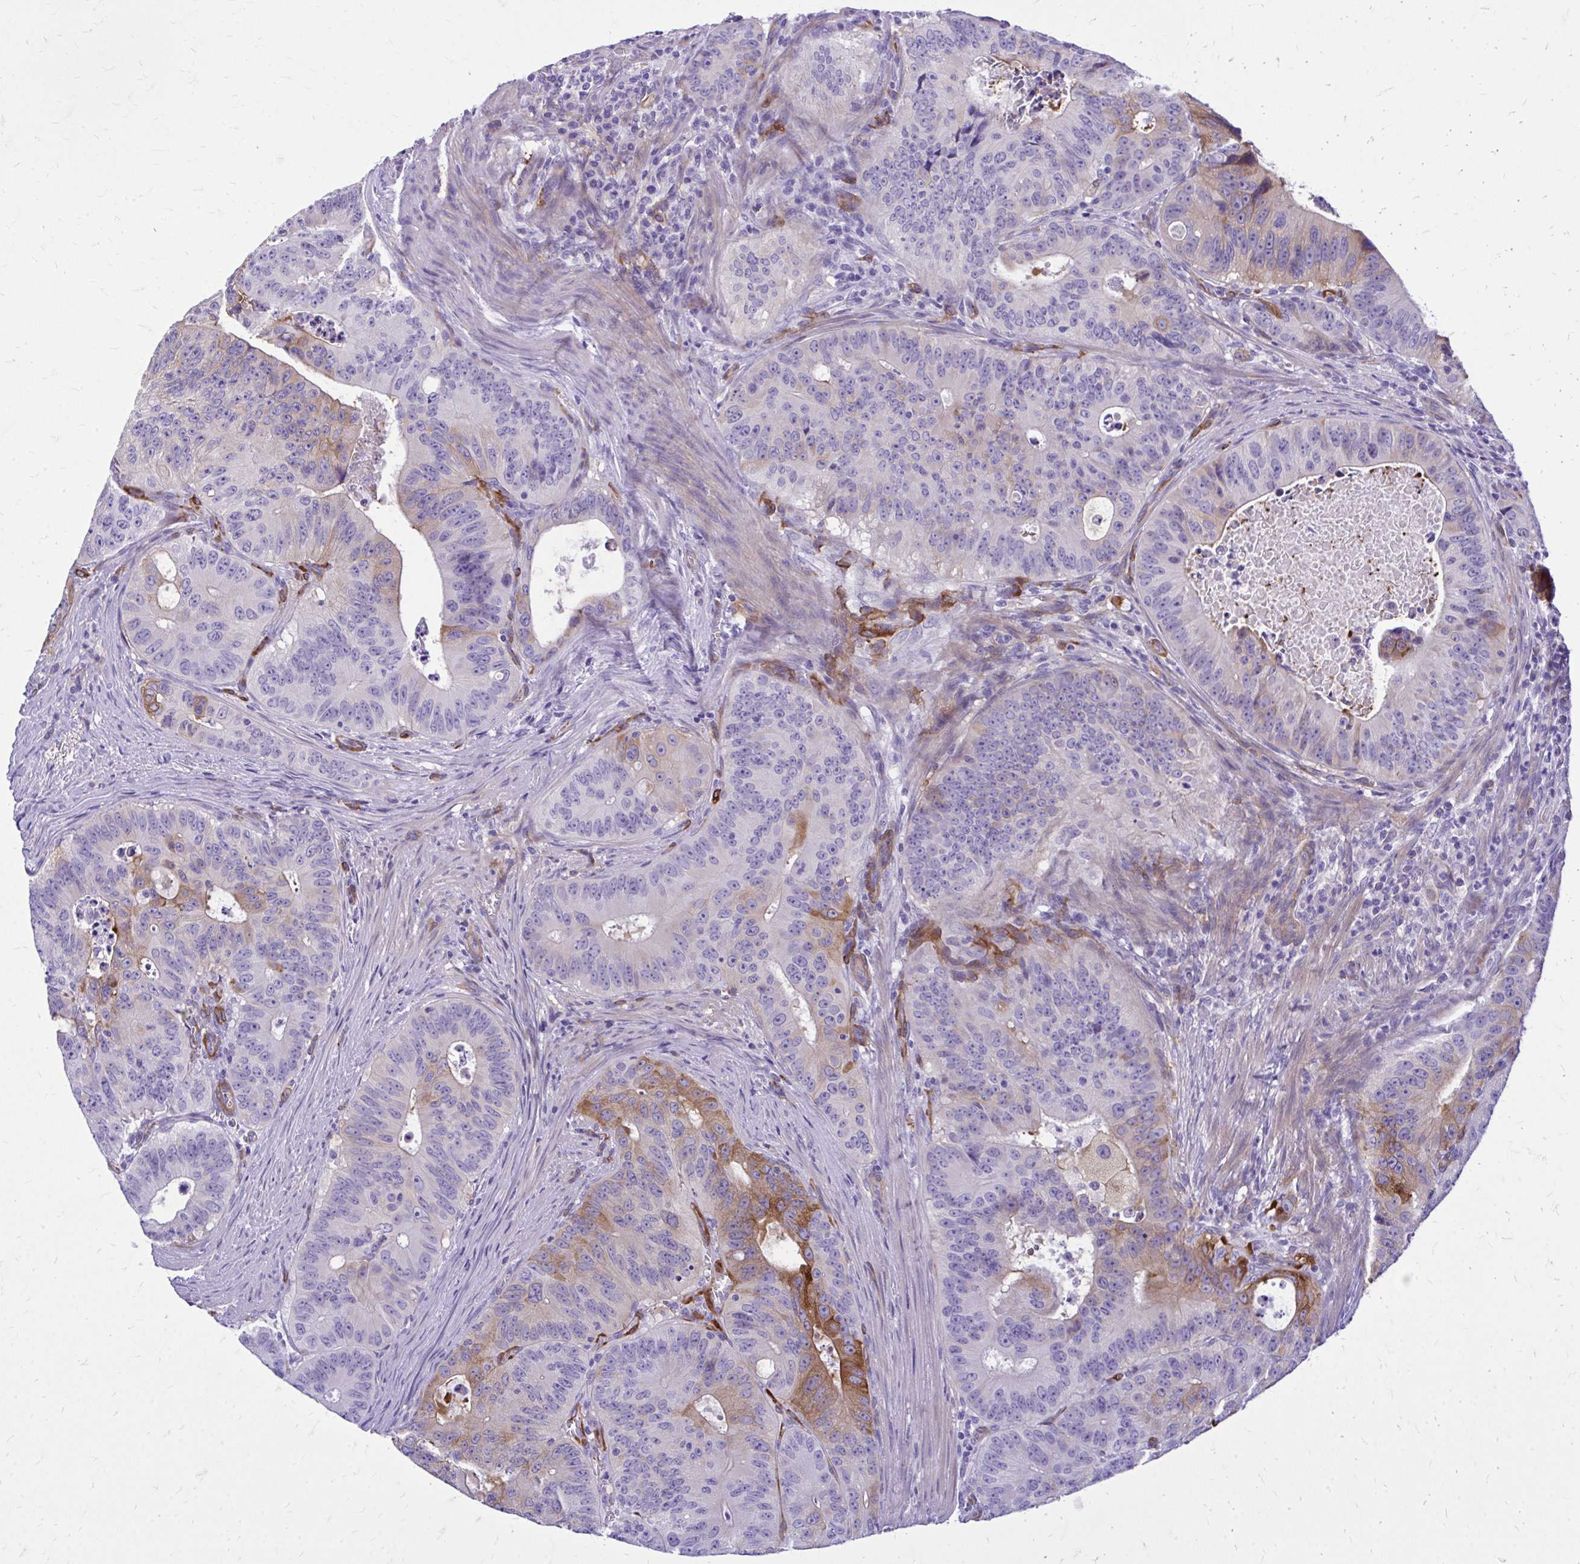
{"staining": {"intensity": "moderate", "quantity": "<25%", "location": "cytoplasmic/membranous"}, "tissue": "colorectal cancer", "cell_type": "Tumor cells", "image_type": "cancer", "snomed": [{"axis": "morphology", "description": "Adenocarcinoma, NOS"}, {"axis": "topography", "description": "Colon"}], "caption": "An immunohistochemistry micrograph of tumor tissue is shown. Protein staining in brown shows moderate cytoplasmic/membranous positivity in colorectal cancer within tumor cells.", "gene": "EPB41L1", "patient": {"sex": "male", "age": 62}}